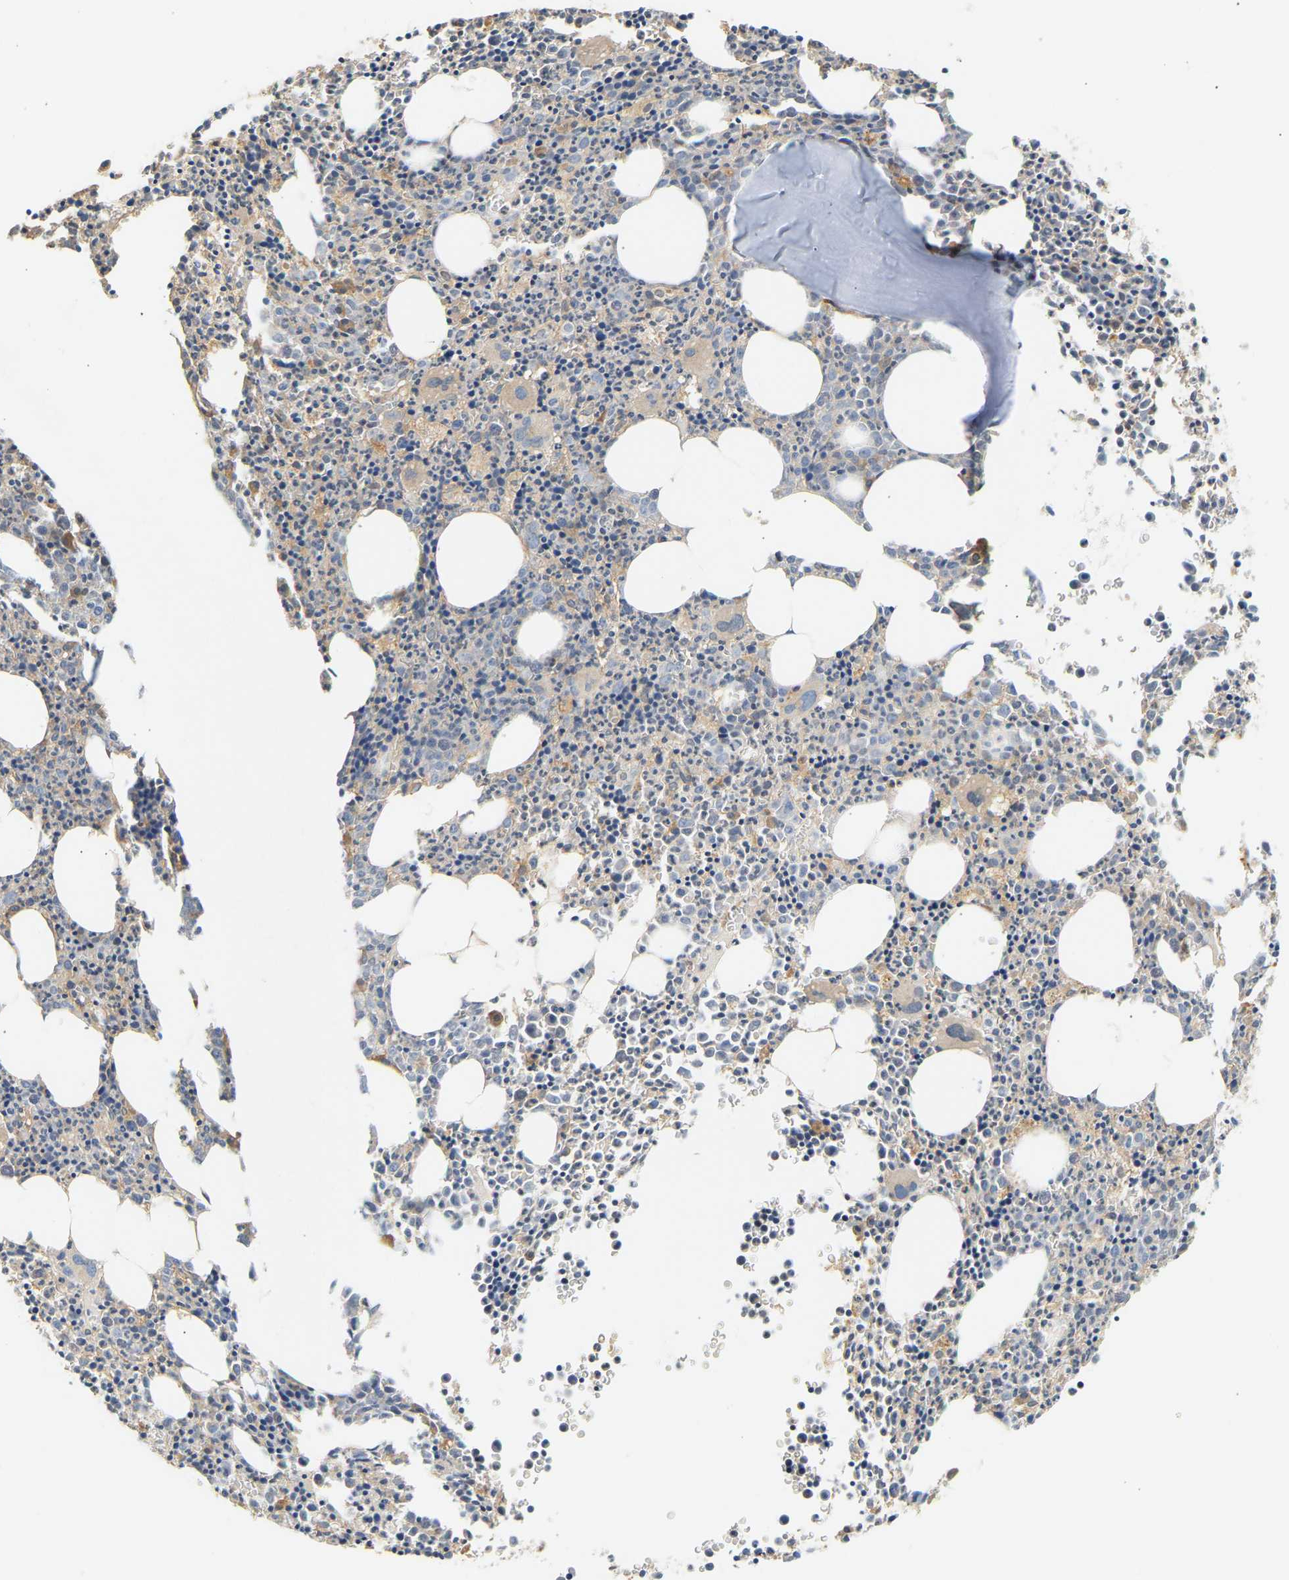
{"staining": {"intensity": "moderate", "quantity": "<25%", "location": "cytoplasmic/membranous"}, "tissue": "bone marrow", "cell_type": "Hematopoietic cells", "image_type": "normal", "snomed": [{"axis": "morphology", "description": "Normal tissue, NOS"}, {"axis": "morphology", "description": "Inflammation, NOS"}, {"axis": "topography", "description": "Bone marrow"}], "caption": "Immunohistochemical staining of benign human bone marrow shows low levels of moderate cytoplasmic/membranous expression in about <25% of hematopoietic cells. (DAB (3,3'-diaminobenzidine) = brown stain, brightfield microscopy at high magnification).", "gene": "RGL1", "patient": {"sex": "male", "age": 31}}